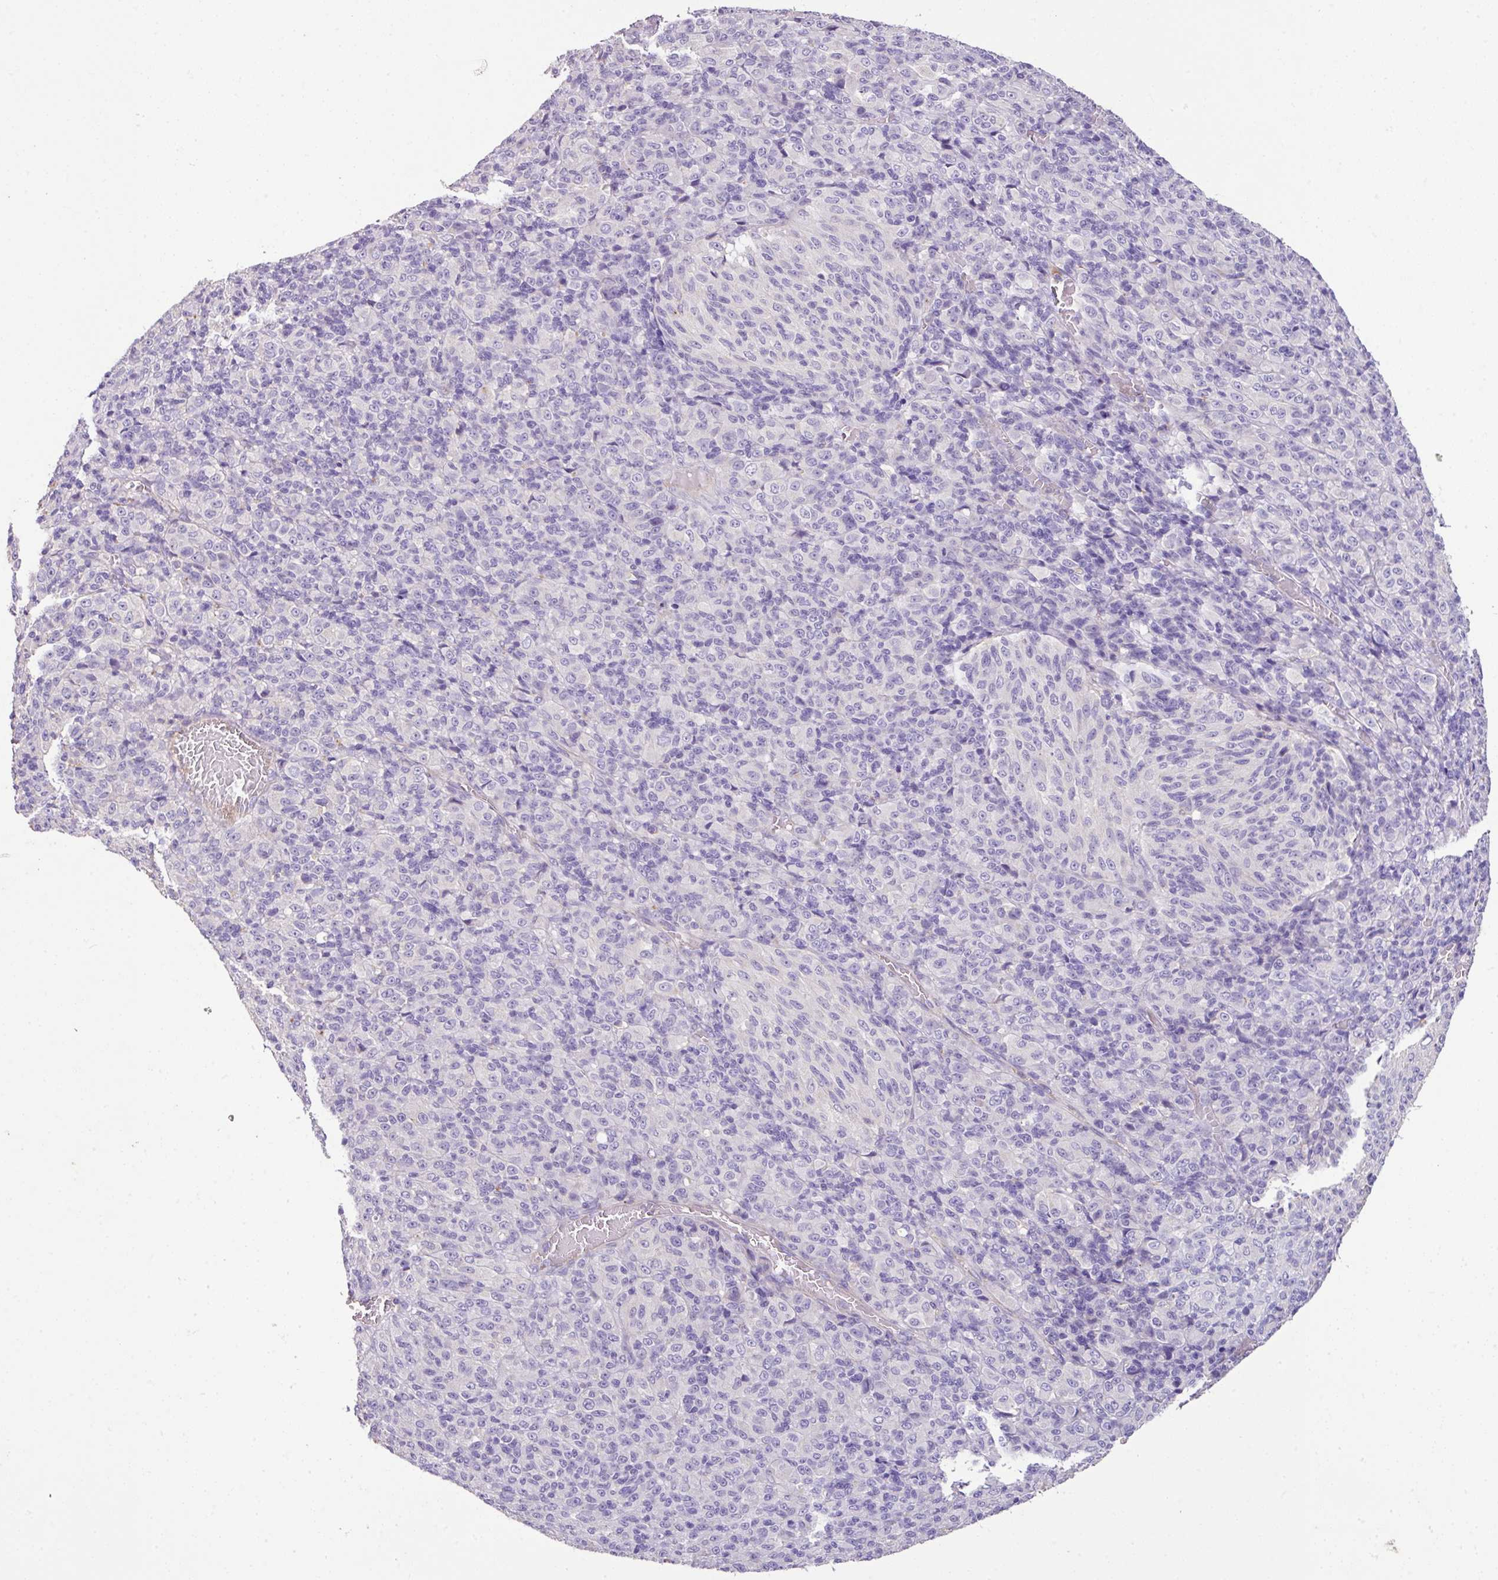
{"staining": {"intensity": "negative", "quantity": "none", "location": "none"}, "tissue": "melanoma", "cell_type": "Tumor cells", "image_type": "cancer", "snomed": [{"axis": "morphology", "description": "Malignant melanoma, Metastatic site"}, {"axis": "topography", "description": "Brain"}], "caption": "Immunohistochemistry (IHC) micrograph of neoplastic tissue: malignant melanoma (metastatic site) stained with DAB displays no significant protein expression in tumor cells. (Brightfield microscopy of DAB immunohistochemistry at high magnification).", "gene": "AGR3", "patient": {"sex": "female", "age": 56}}